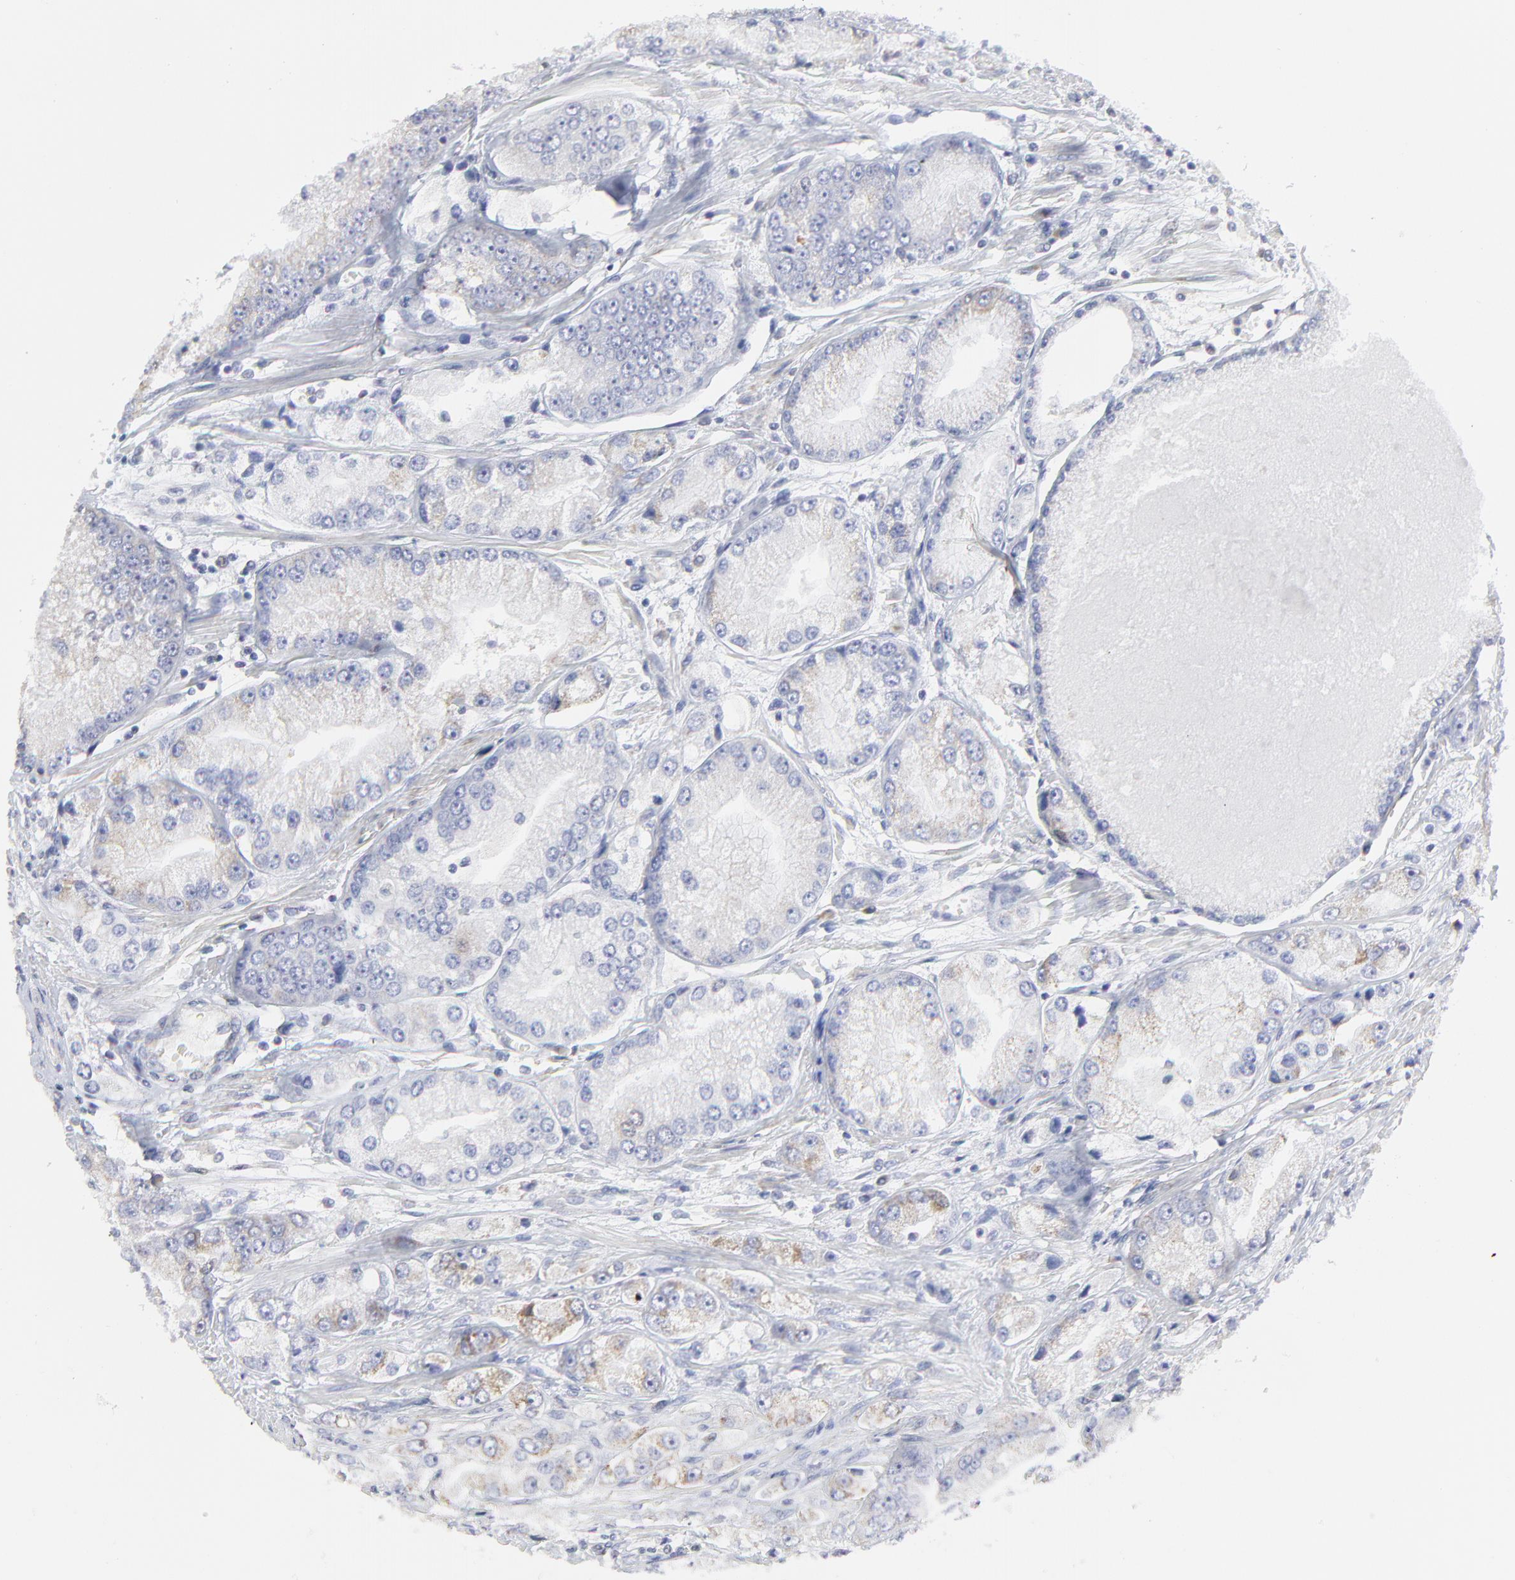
{"staining": {"intensity": "weak", "quantity": "25%-75%", "location": "cytoplasmic/membranous"}, "tissue": "prostate cancer", "cell_type": "Tumor cells", "image_type": "cancer", "snomed": [{"axis": "morphology", "description": "Adenocarcinoma, Medium grade"}, {"axis": "topography", "description": "Prostate"}], "caption": "There is low levels of weak cytoplasmic/membranous expression in tumor cells of prostate cancer (medium-grade adenocarcinoma), as demonstrated by immunohistochemical staining (brown color).", "gene": "NCAPH", "patient": {"sex": "male", "age": 72}}